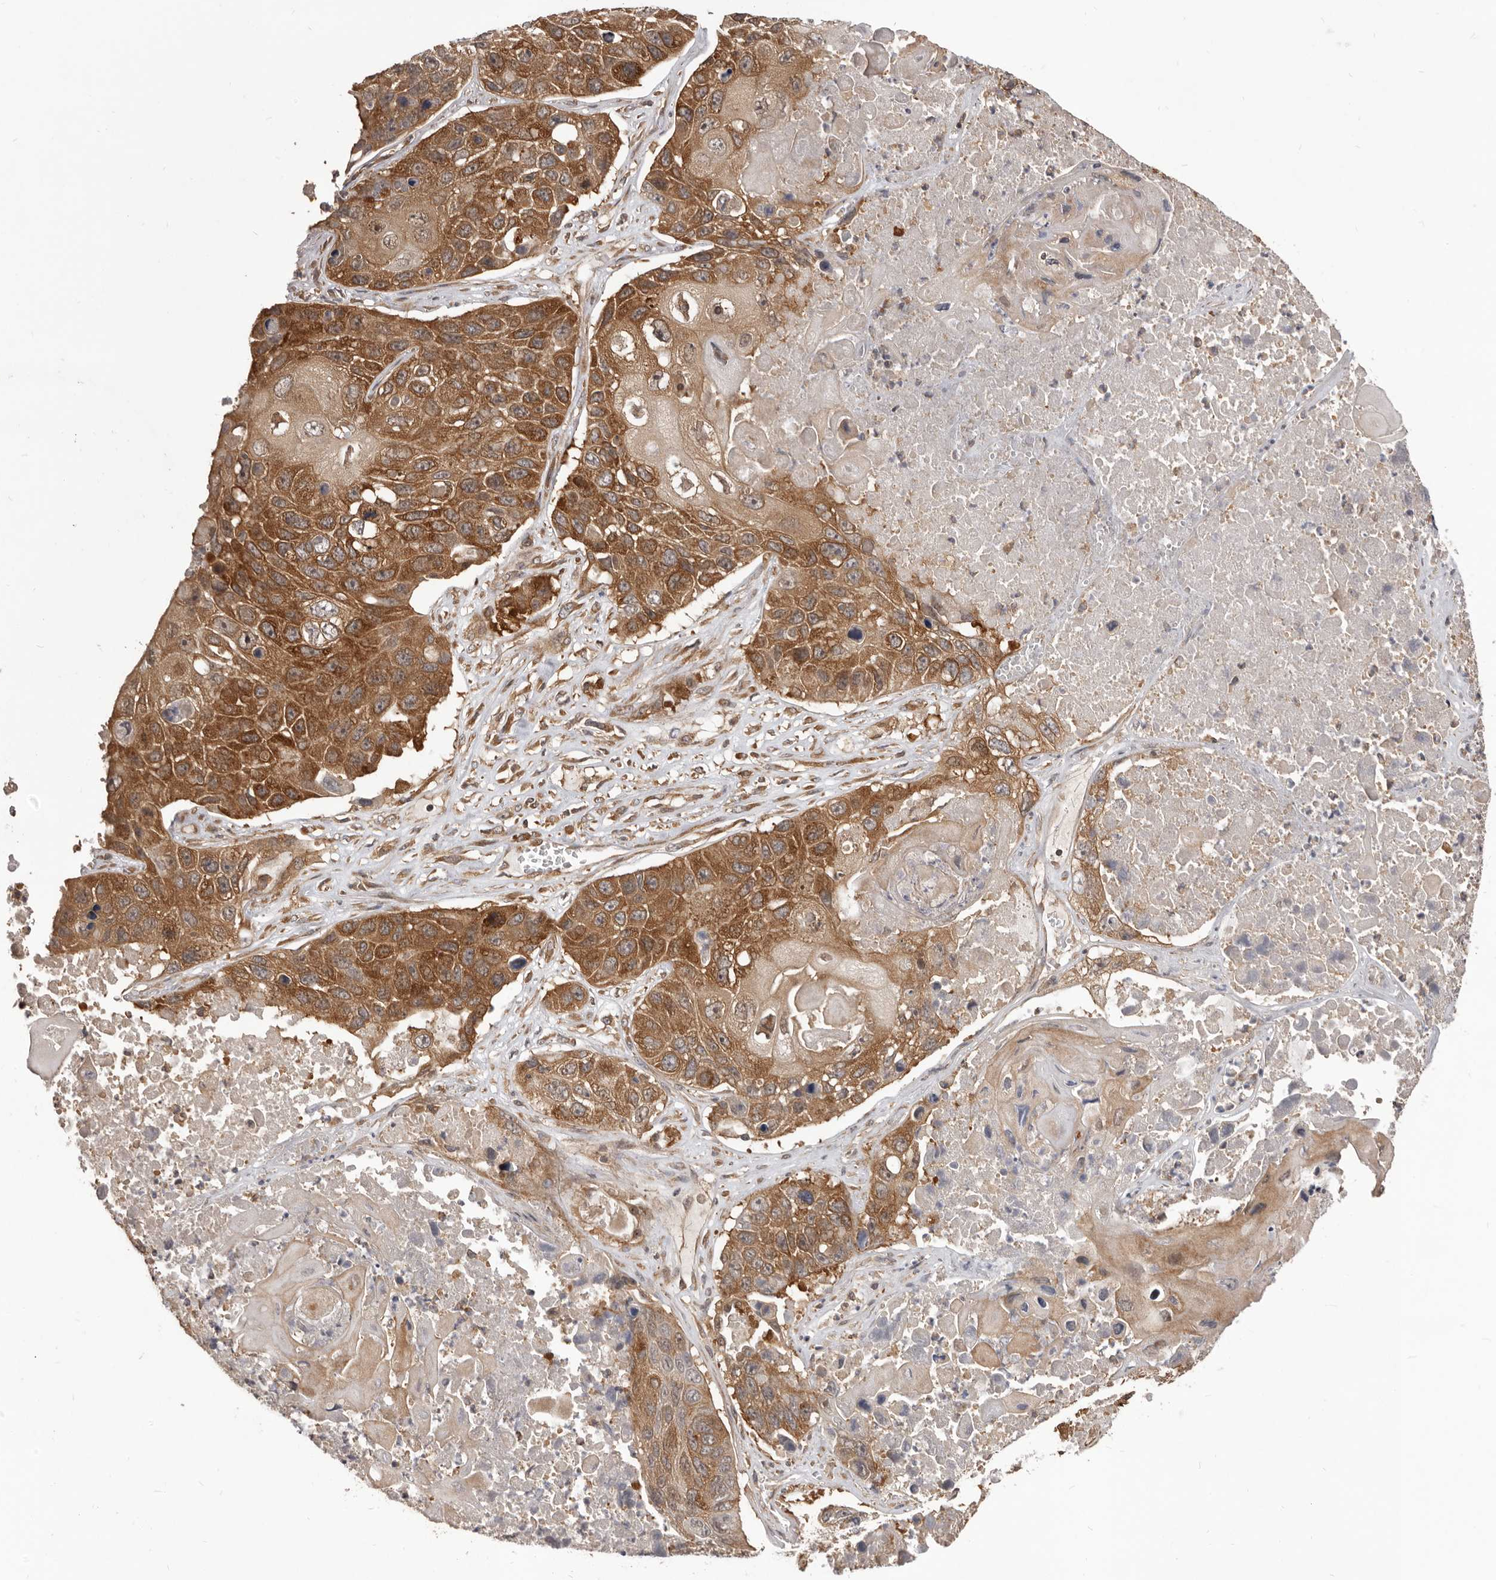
{"staining": {"intensity": "moderate", "quantity": ">75%", "location": "cytoplasmic/membranous"}, "tissue": "lung cancer", "cell_type": "Tumor cells", "image_type": "cancer", "snomed": [{"axis": "morphology", "description": "Squamous cell carcinoma, NOS"}, {"axis": "topography", "description": "Lung"}], "caption": "High-power microscopy captured an IHC photomicrograph of lung squamous cell carcinoma, revealing moderate cytoplasmic/membranous positivity in about >75% of tumor cells.", "gene": "HBS1L", "patient": {"sex": "male", "age": 61}}